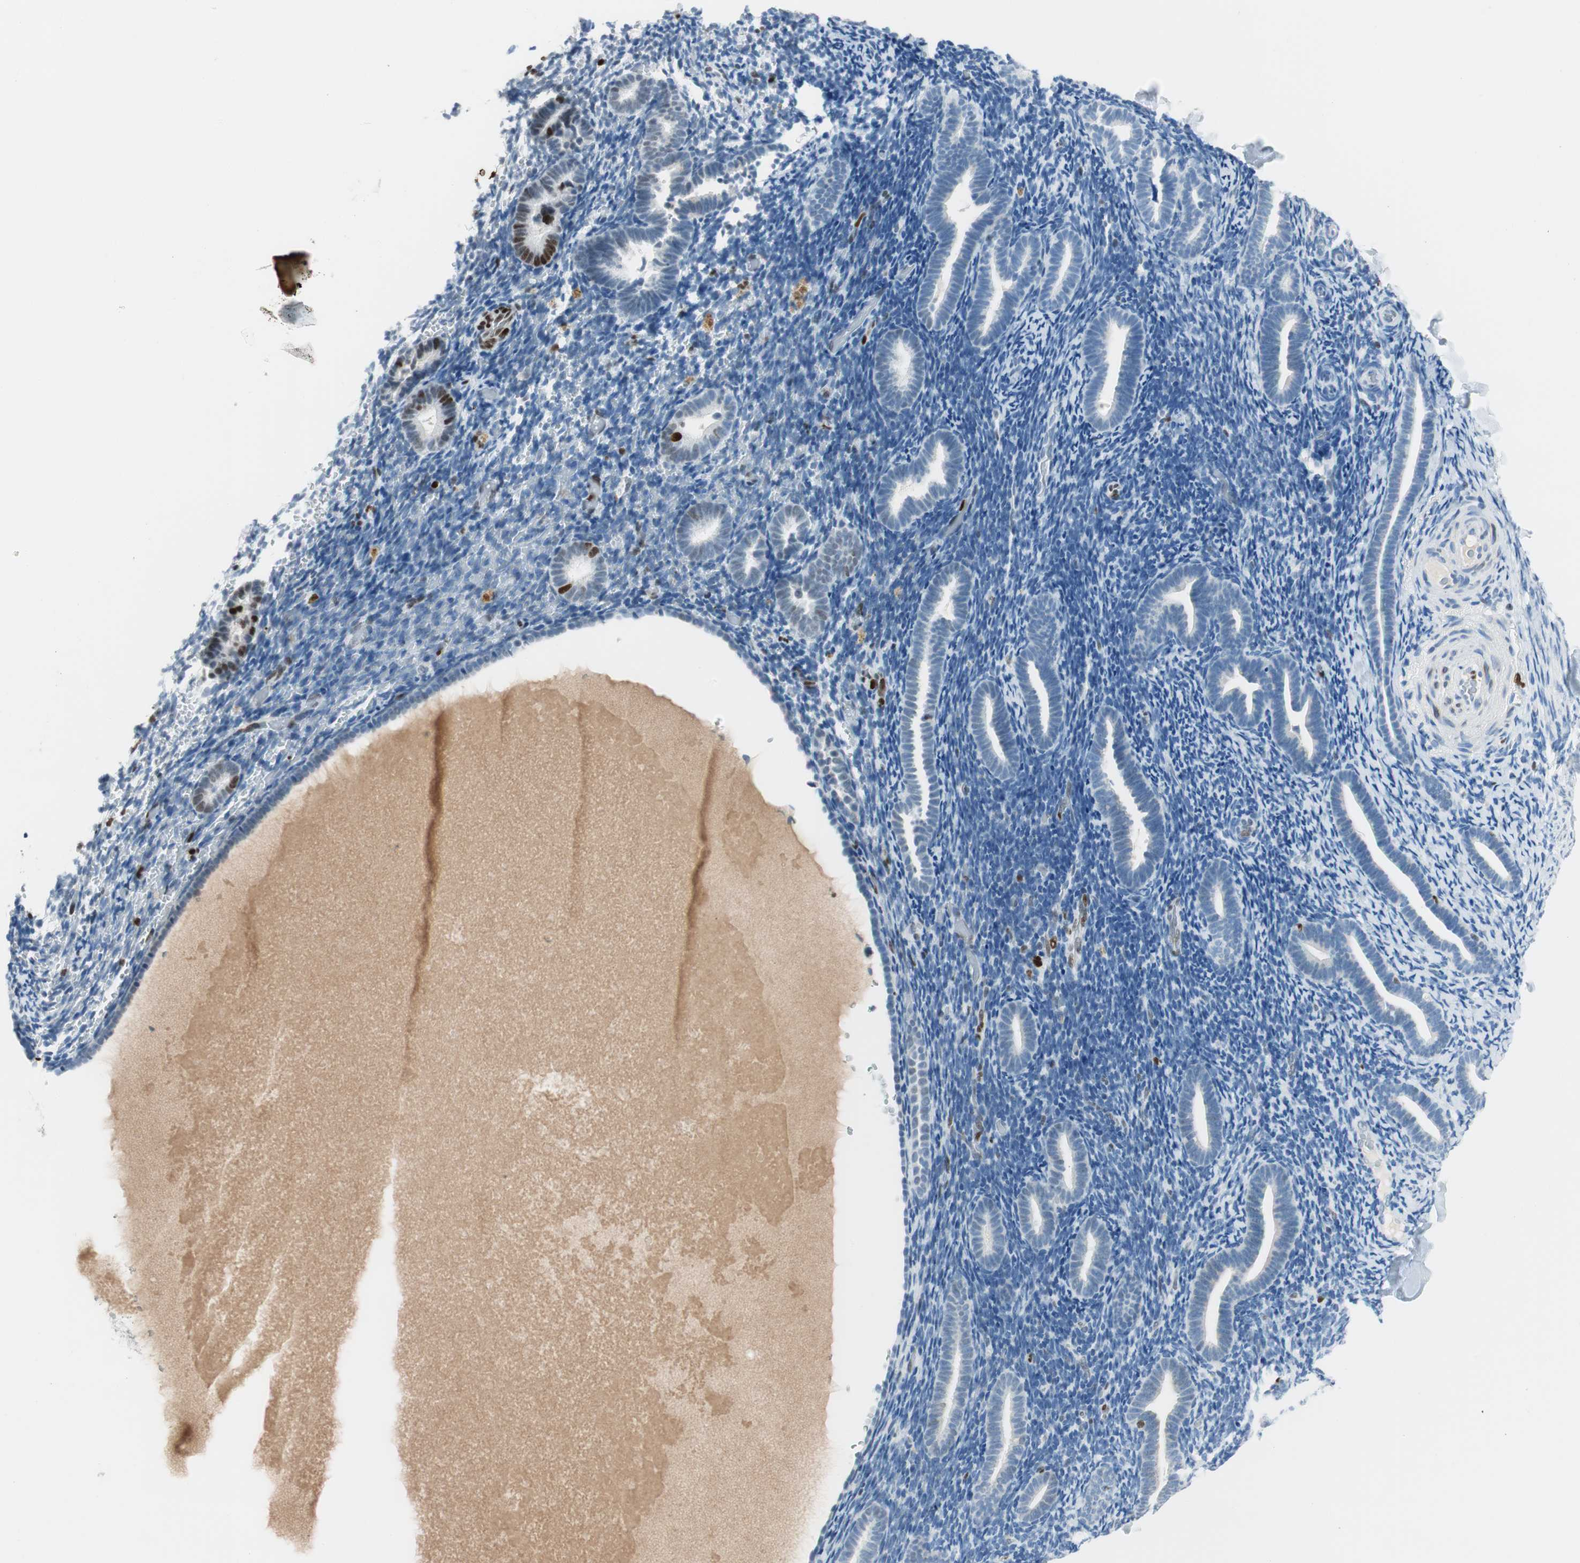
{"staining": {"intensity": "negative", "quantity": "none", "location": "none"}, "tissue": "endometrium", "cell_type": "Cells in endometrial stroma", "image_type": "normal", "snomed": [{"axis": "morphology", "description": "Normal tissue, NOS"}, {"axis": "topography", "description": "Endometrium"}], "caption": "The histopathology image displays no staining of cells in endometrial stroma in unremarkable endometrium.", "gene": "EZH2", "patient": {"sex": "female", "age": 51}}